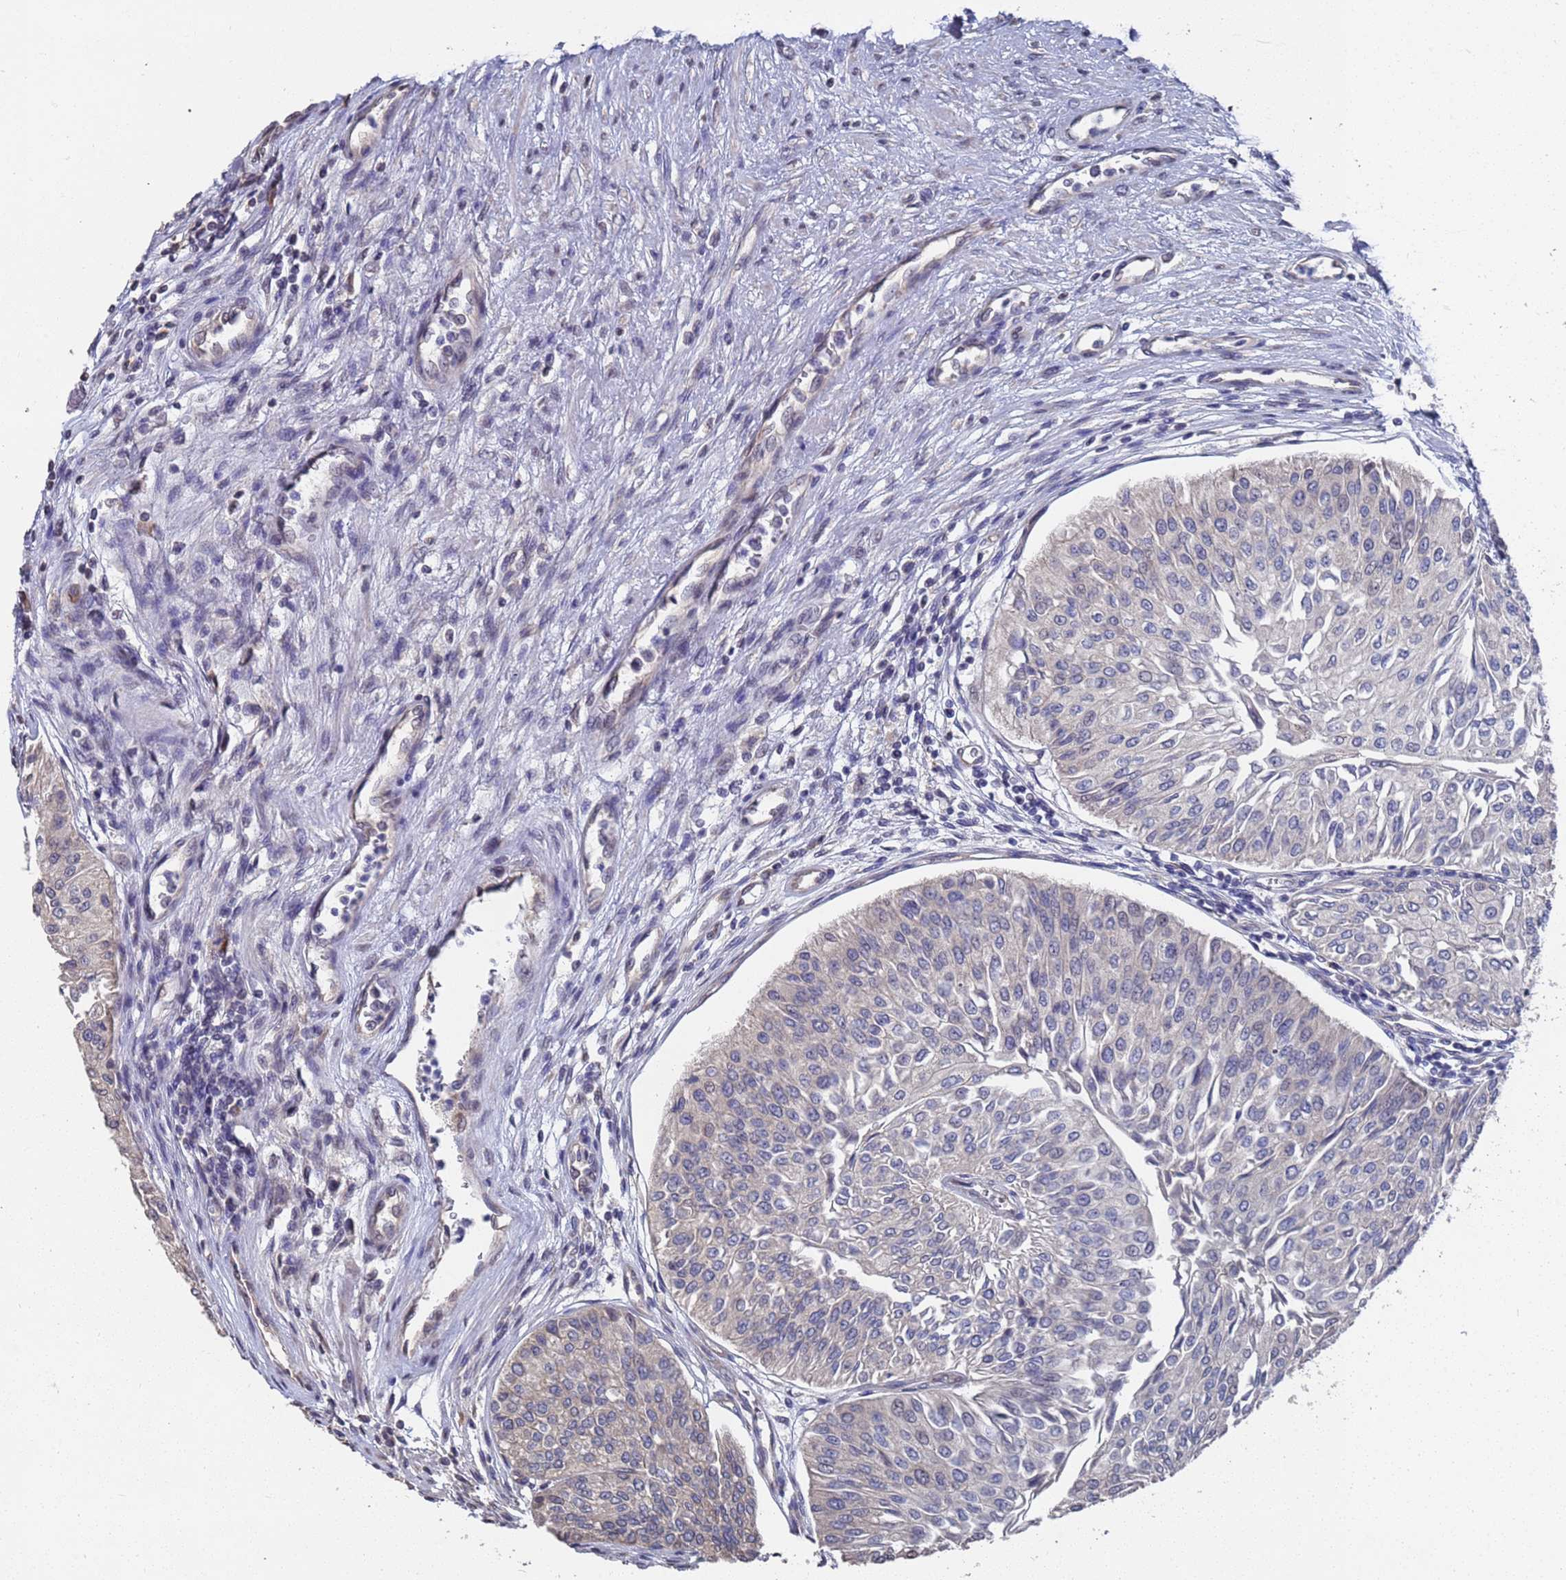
{"staining": {"intensity": "negative", "quantity": "none", "location": "none"}, "tissue": "urothelial cancer", "cell_type": "Tumor cells", "image_type": "cancer", "snomed": [{"axis": "morphology", "description": "Urothelial carcinoma, Low grade"}, {"axis": "topography", "description": "Urinary bladder"}], "caption": "Immunohistochemistry of urothelial cancer displays no positivity in tumor cells.", "gene": "CFAP119", "patient": {"sex": "male", "age": 67}}